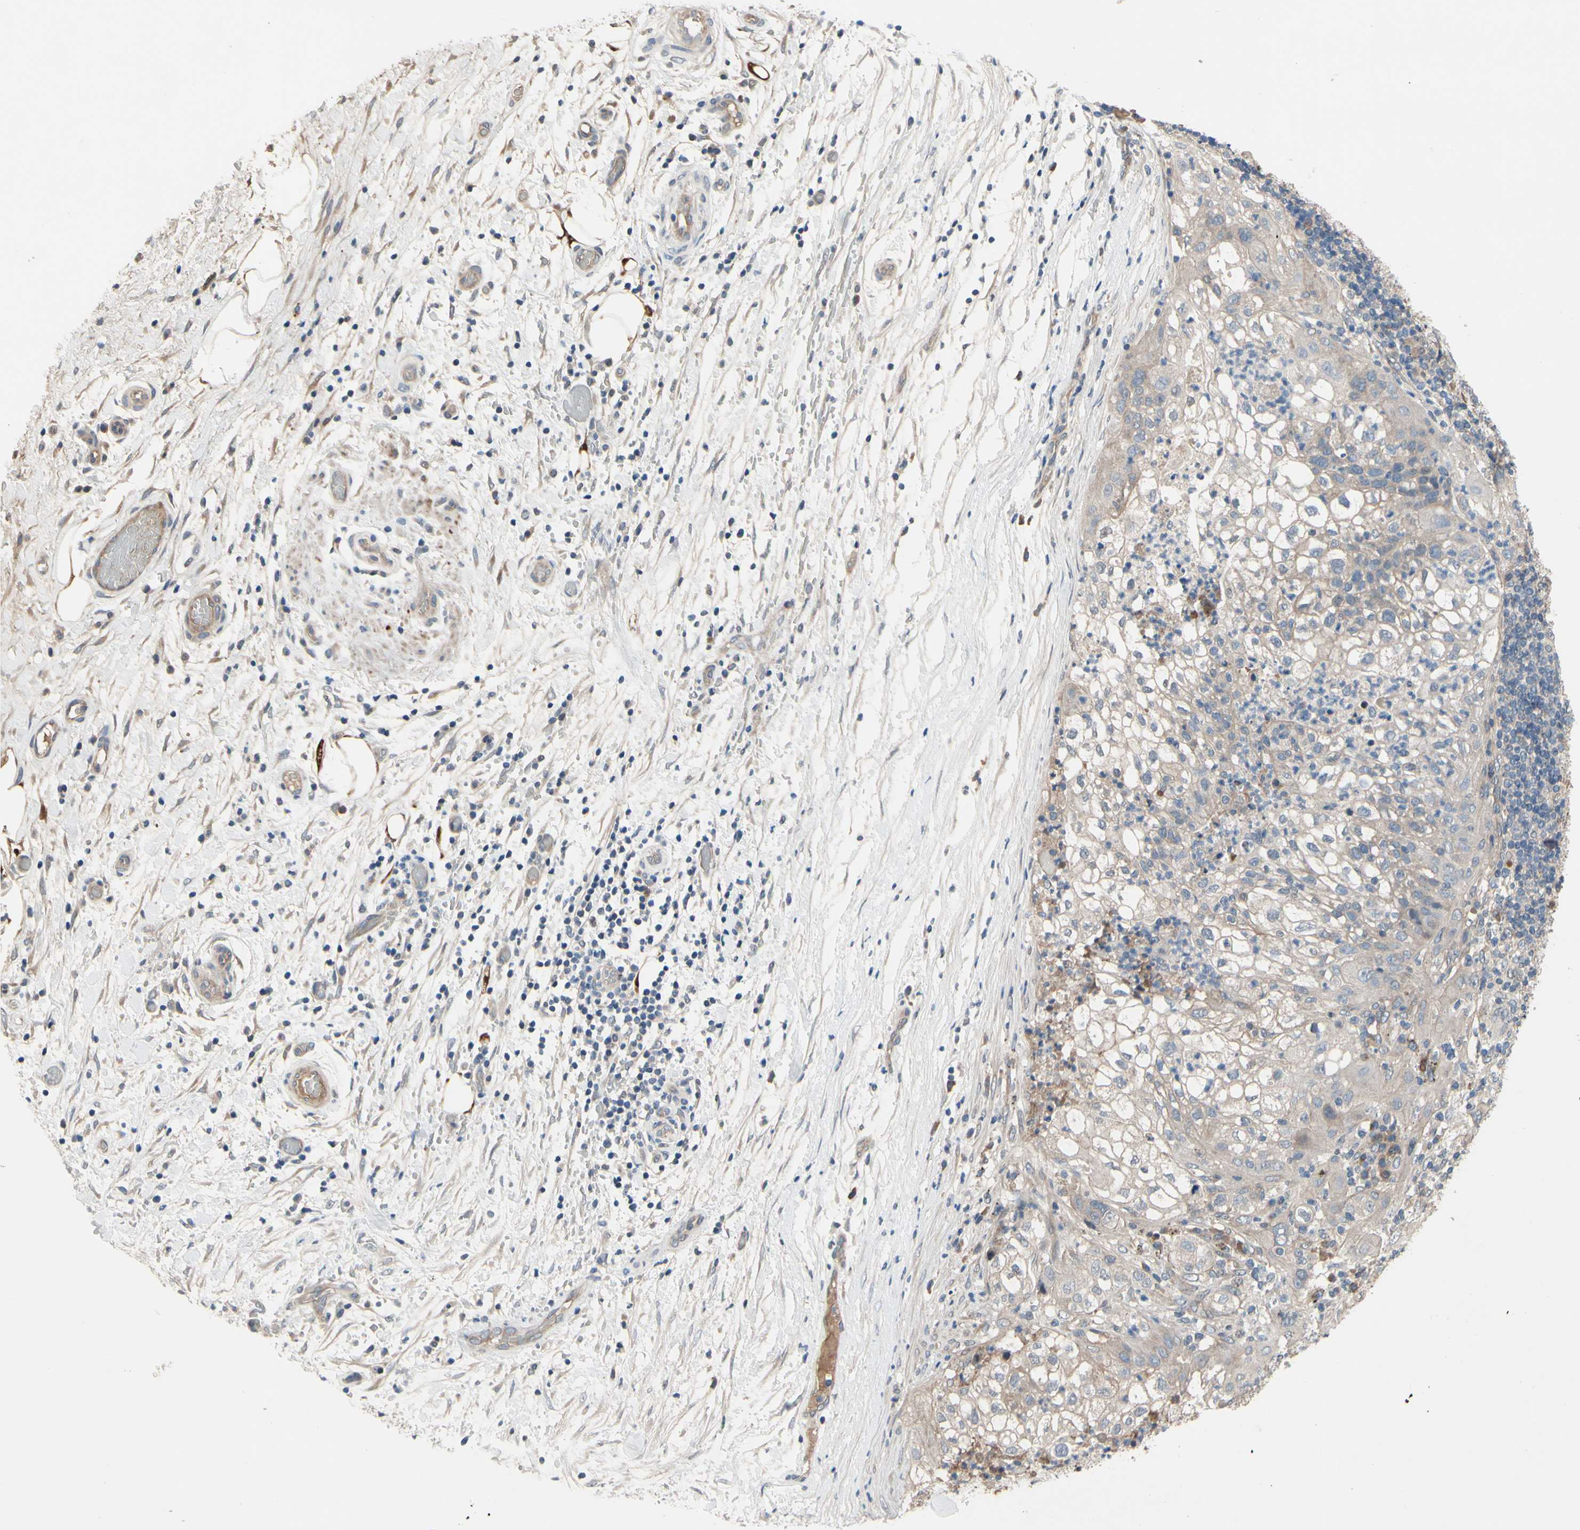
{"staining": {"intensity": "weak", "quantity": "<25%", "location": "cytoplasmic/membranous"}, "tissue": "lung cancer", "cell_type": "Tumor cells", "image_type": "cancer", "snomed": [{"axis": "morphology", "description": "Inflammation, NOS"}, {"axis": "morphology", "description": "Squamous cell carcinoma, NOS"}, {"axis": "topography", "description": "Lymph node"}, {"axis": "topography", "description": "Soft tissue"}, {"axis": "topography", "description": "Lung"}], "caption": "This image is of lung squamous cell carcinoma stained with immunohistochemistry to label a protein in brown with the nuclei are counter-stained blue. There is no staining in tumor cells. (DAB immunohistochemistry with hematoxylin counter stain).", "gene": "ICAM5", "patient": {"sex": "male", "age": 66}}